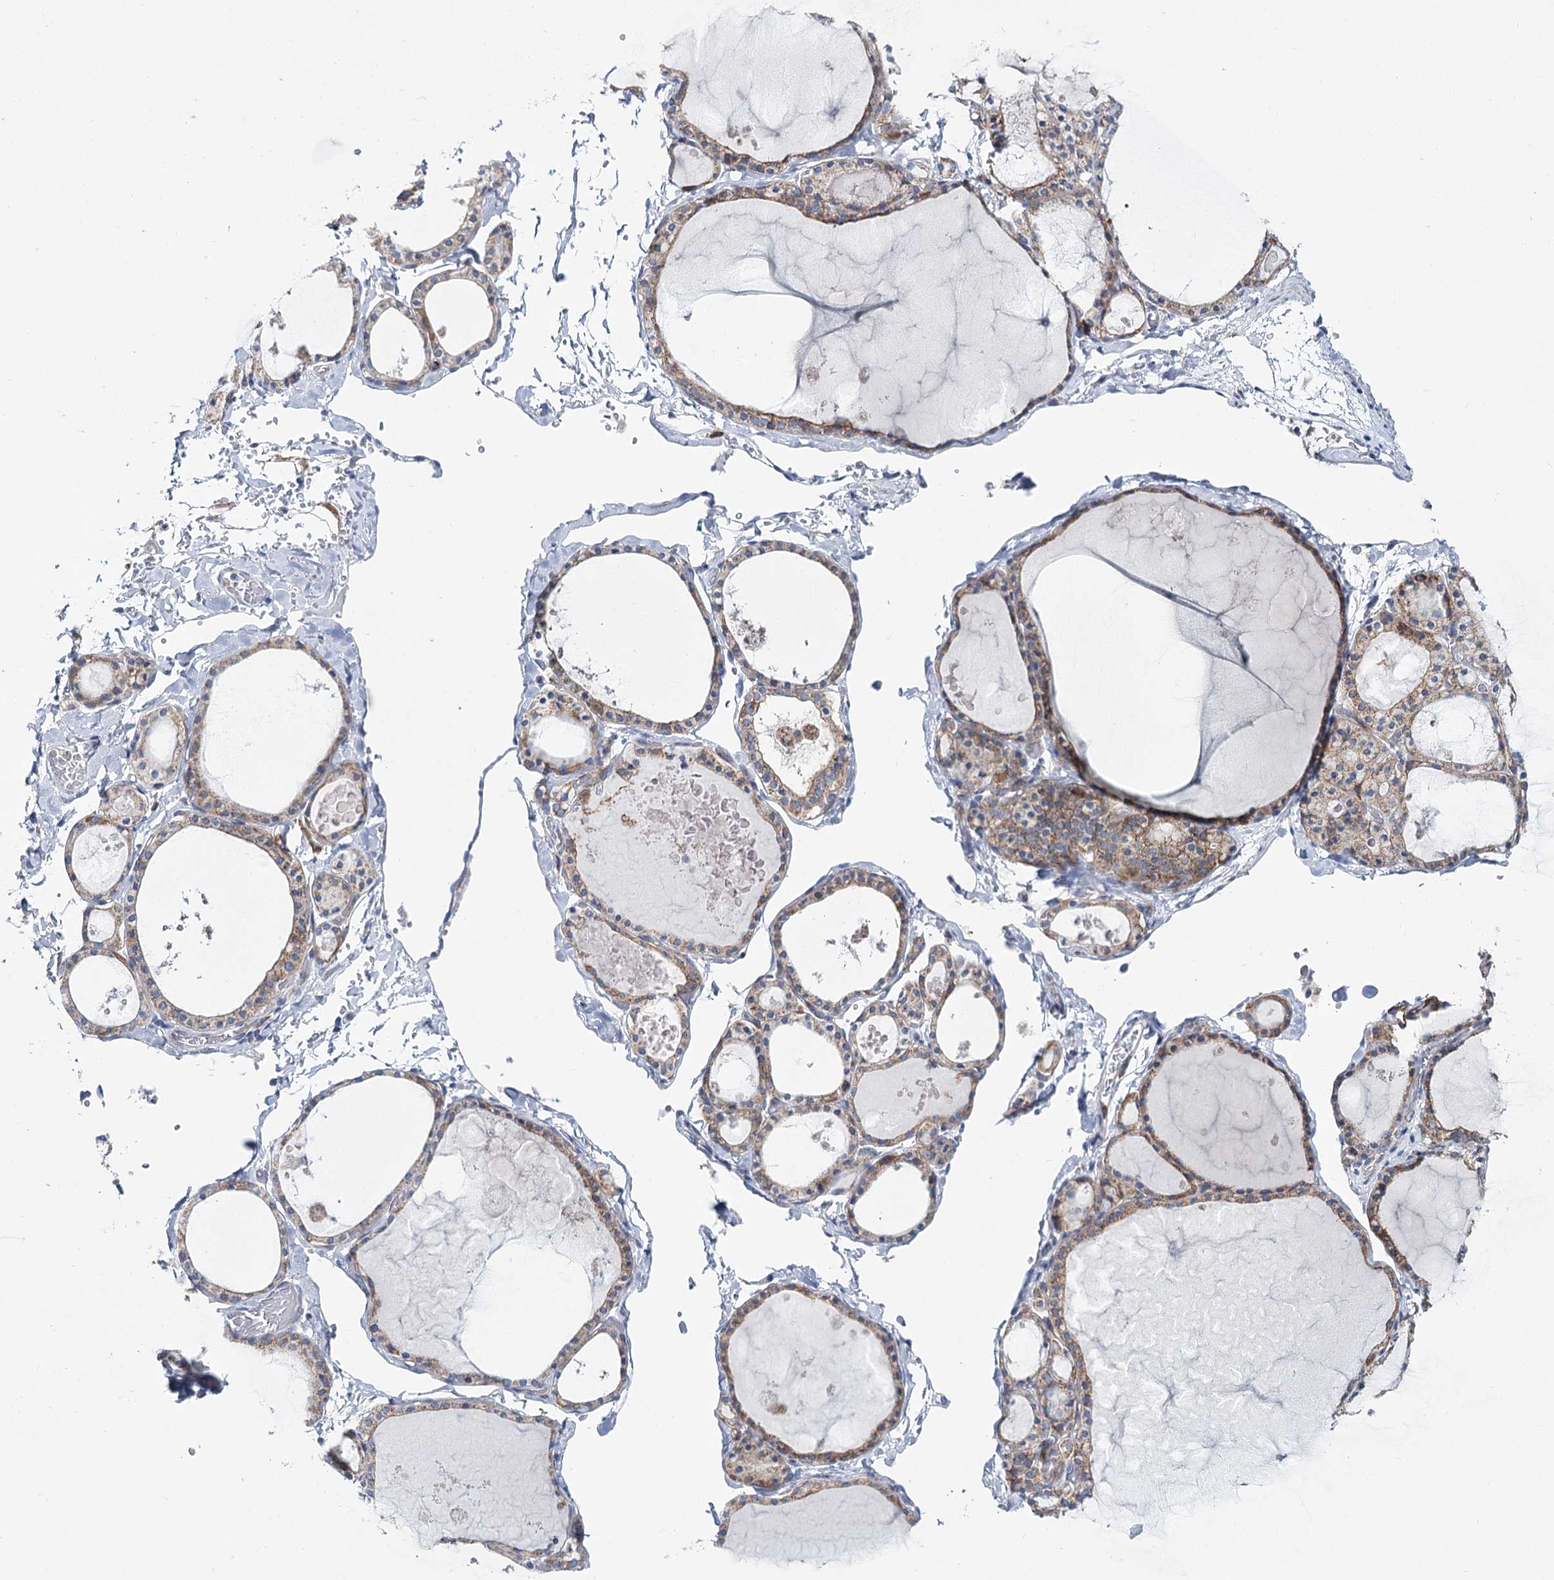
{"staining": {"intensity": "moderate", "quantity": ">75%", "location": "cytoplasmic/membranous"}, "tissue": "thyroid gland", "cell_type": "Glandular cells", "image_type": "normal", "snomed": [{"axis": "morphology", "description": "Normal tissue, NOS"}, {"axis": "topography", "description": "Thyroid gland"}], "caption": "Unremarkable thyroid gland was stained to show a protein in brown. There is medium levels of moderate cytoplasmic/membranous expression in approximately >75% of glandular cells. The staining is performed using DAB brown chromogen to label protein expression. The nuclei are counter-stained blue using hematoxylin.", "gene": "THUMPD3", "patient": {"sex": "male", "age": 56}}